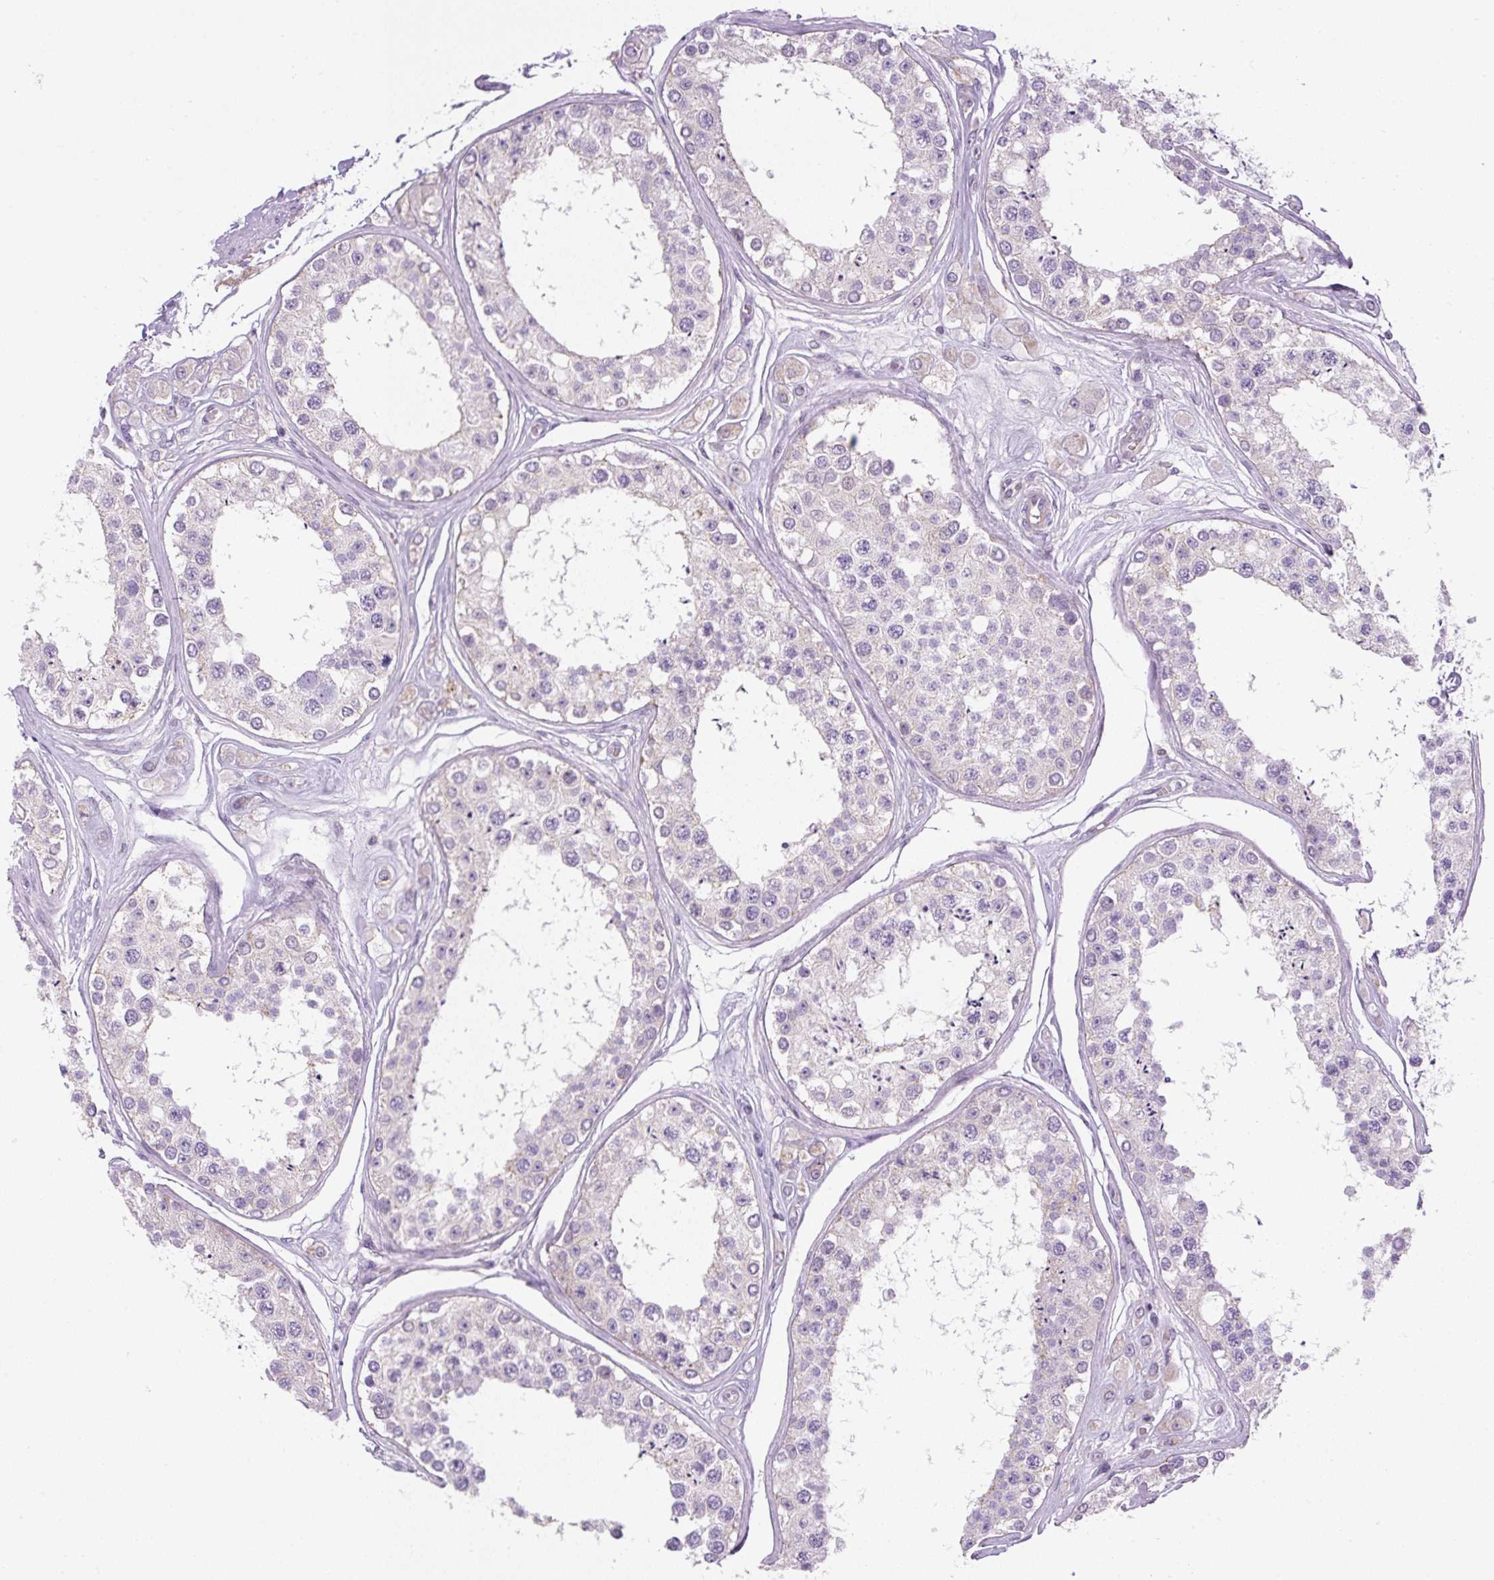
{"staining": {"intensity": "moderate", "quantity": "<25%", "location": "nuclear"}, "tissue": "testis", "cell_type": "Cells in seminiferous ducts", "image_type": "normal", "snomed": [{"axis": "morphology", "description": "Normal tissue, NOS"}, {"axis": "topography", "description": "Testis"}], "caption": "This is a photomicrograph of immunohistochemistry staining of unremarkable testis, which shows moderate staining in the nuclear of cells in seminiferous ducts.", "gene": "ADAMTS19", "patient": {"sex": "male", "age": 25}}